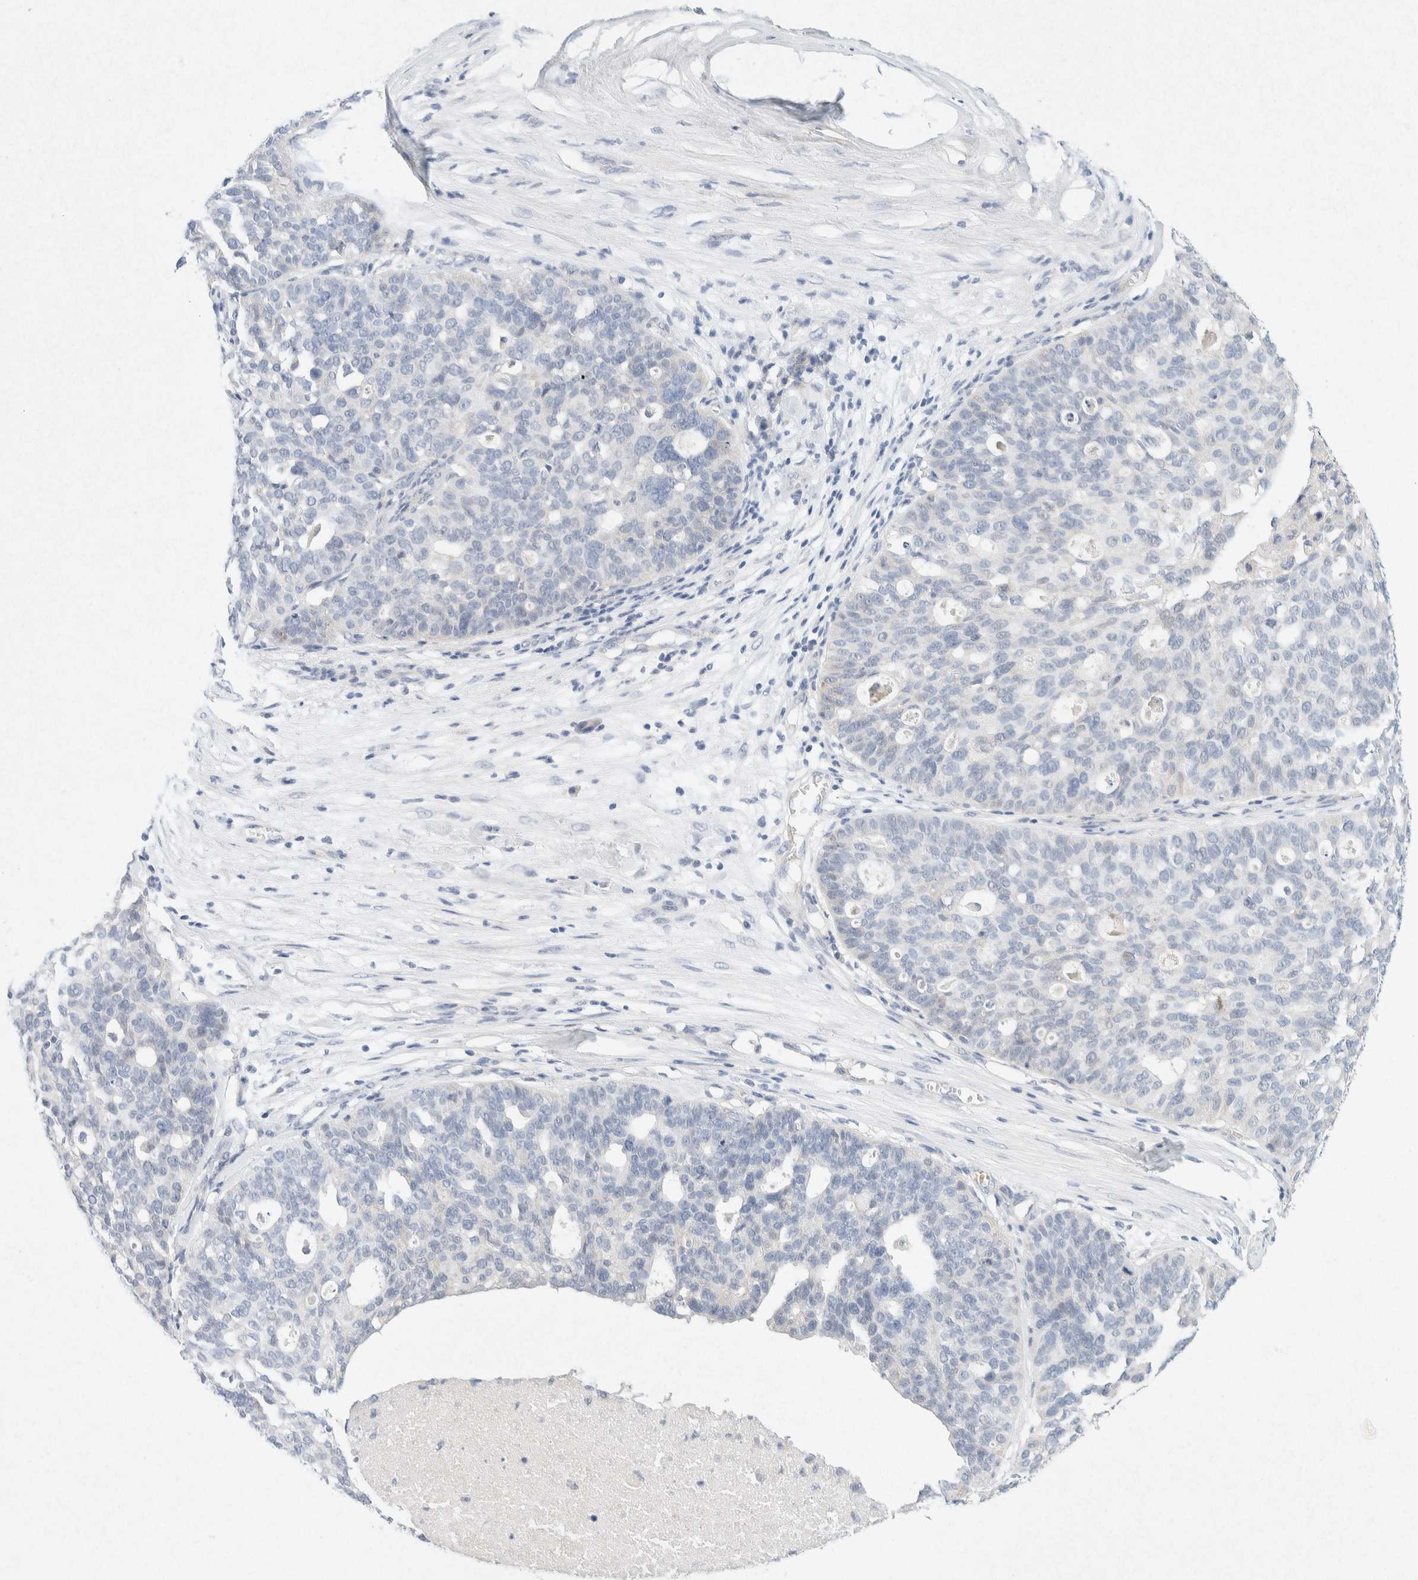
{"staining": {"intensity": "negative", "quantity": "none", "location": "none"}, "tissue": "ovarian cancer", "cell_type": "Tumor cells", "image_type": "cancer", "snomed": [{"axis": "morphology", "description": "Cystadenocarcinoma, serous, NOS"}, {"axis": "topography", "description": "Ovary"}], "caption": "Tumor cells are negative for protein expression in human ovarian serous cystadenocarcinoma.", "gene": "GNAI1", "patient": {"sex": "female", "age": 59}}